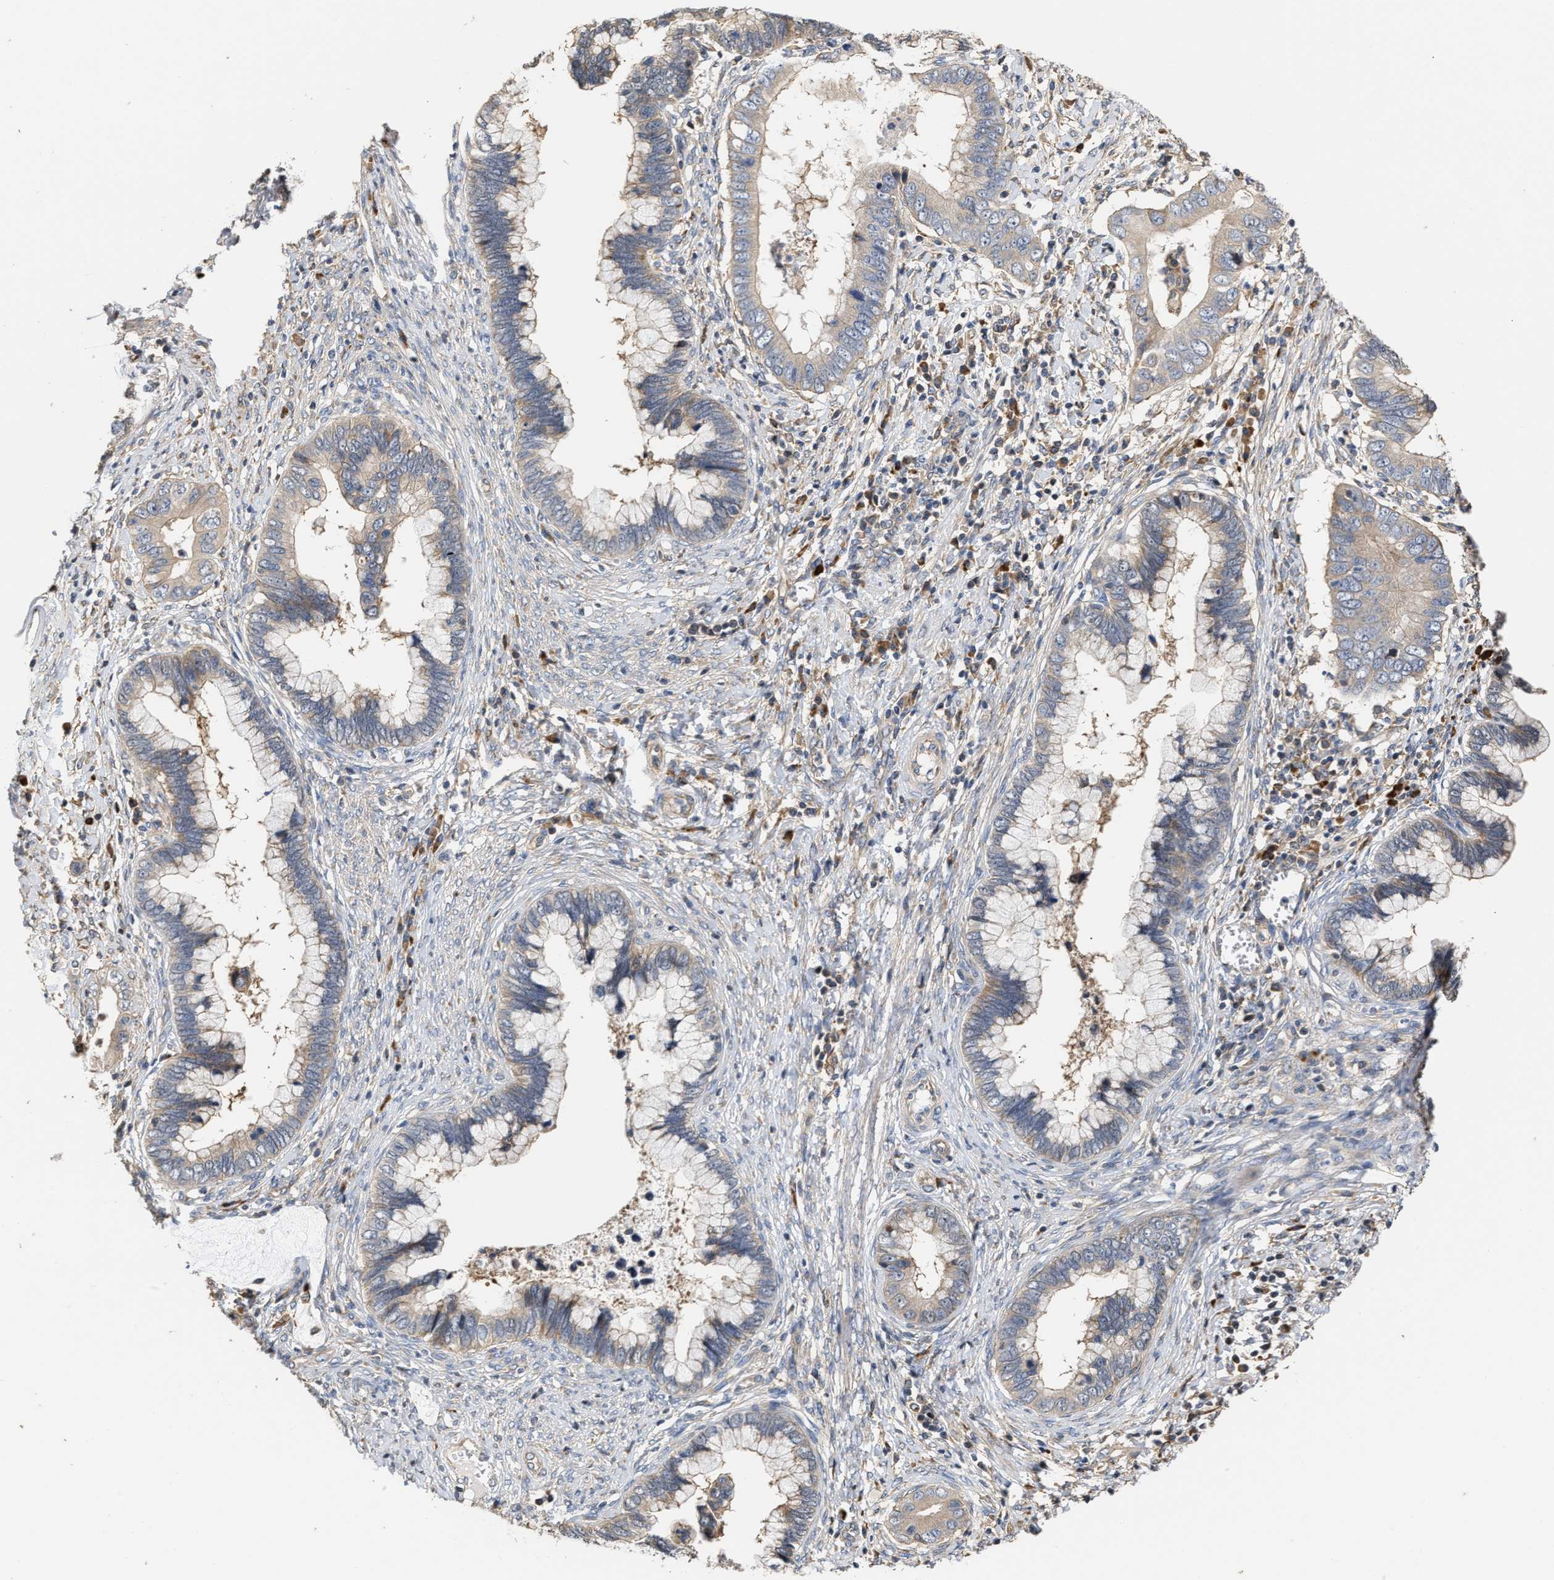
{"staining": {"intensity": "weak", "quantity": ">75%", "location": "cytoplasmic/membranous"}, "tissue": "cervical cancer", "cell_type": "Tumor cells", "image_type": "cancer", "snomed": [{"axis": "morphology", "description": "Adenocarcinoma, NOS"}, {"axis": "topography", "description": "Cervix"}], "caption": "Tumor cells exhibit weak cytoplasmic/membranous expression in about >75% of cells in cervical cancer (adenocarcinoma).", "gene": "CLIP2", "patient": {"sex": "female", "age": 44}}